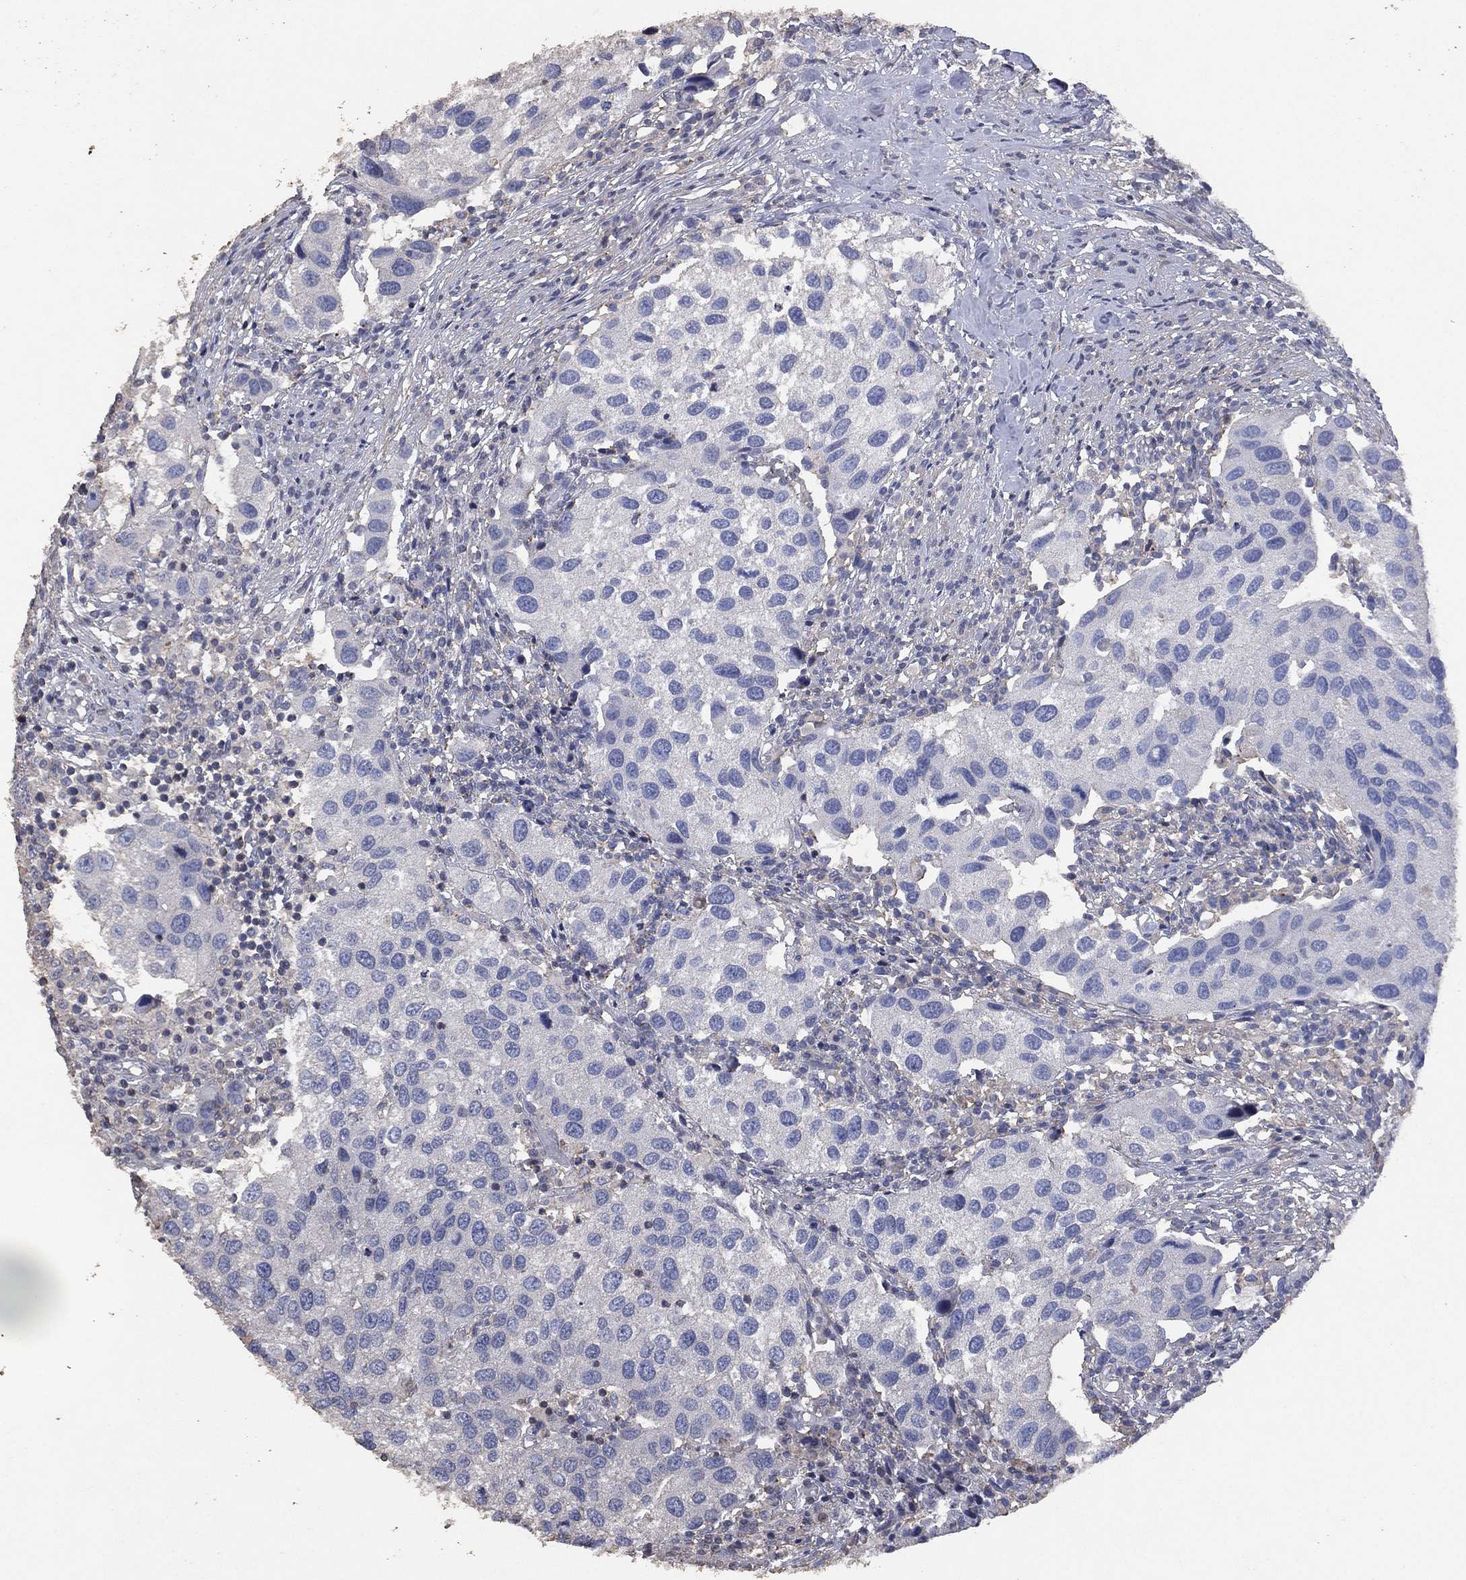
{"staining": {"intensity": "negative", "quantity": "none", "location": "none"}, "tissue": "urothelial cancer", "cell_type": "Tumor cells", "image_type": "cancer", "snomed": [{"axis": "morphology", "description": "Urothelial carcinoma, High grade"}, {"axis": "topography", "description": "Urinary bladder"}], "caption": "High power microscopy image of an immunohistochemistry (IHC) histopathology image of high-grade urothelial carcinoma, revealing no significant positivity in tumor cells.", "gene": "ADPRHL1", "patient": {"sex": "male", "age": 79}}